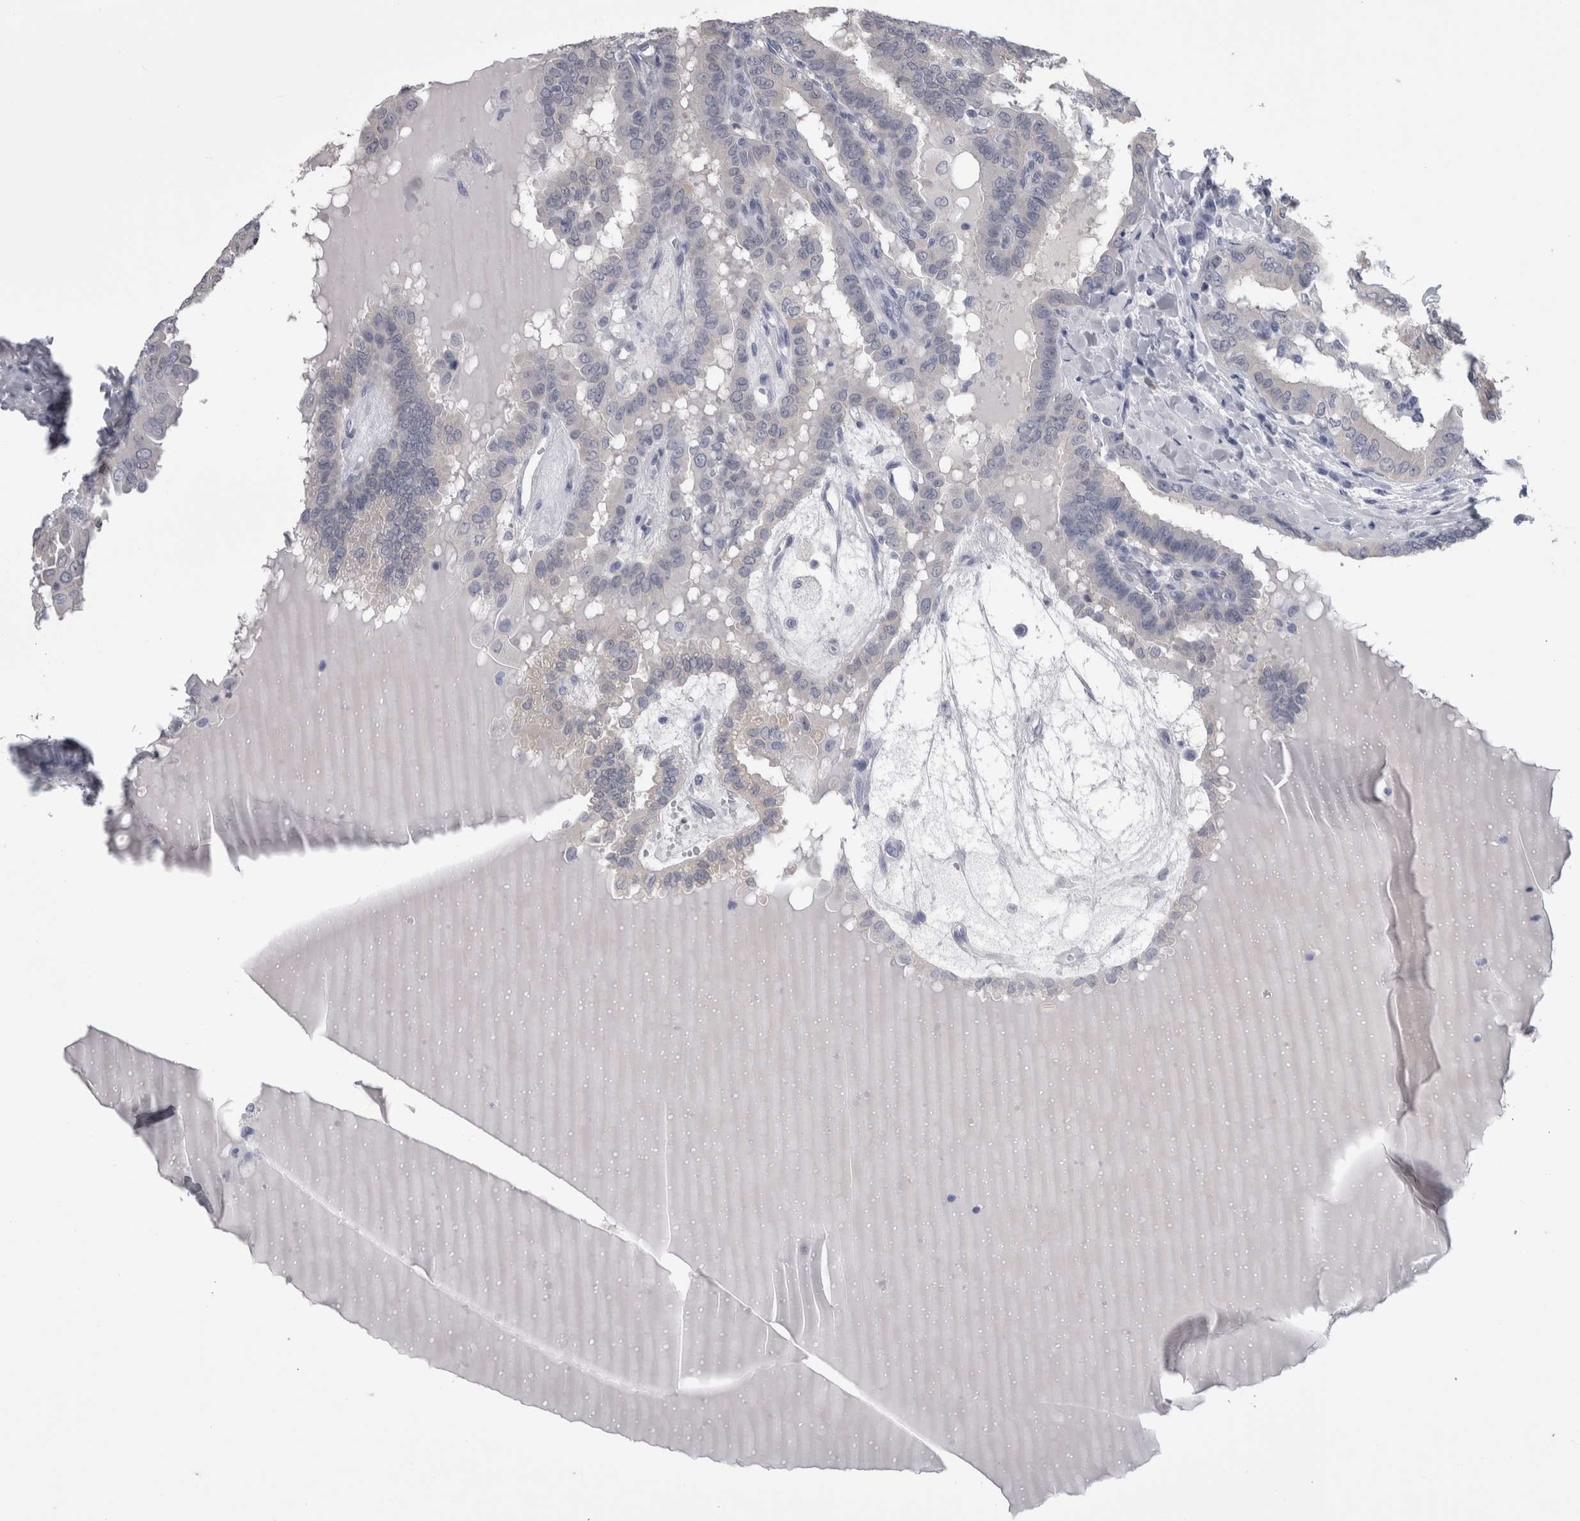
{"staining": {"intensity": "negative", "quantity": "none", "location": "none"}, "tissue": "thyroid cancer", "cell_type": "Tumor cells", "image_type": "cancer", "snomed": [{"axis": "morphology", "description": "Papillary adenocarcinoma, NOS"}, {"axis": "topography", "description": "Thyroid gland"}], "caption": "This is an immunohistochemistry (IHC) micrograph of human papillary adenocarcinoma (thyroid). There is no positivity in tumor cells.", "gene": "AFMID", "patient": {"sex": "male", "age": 33}}